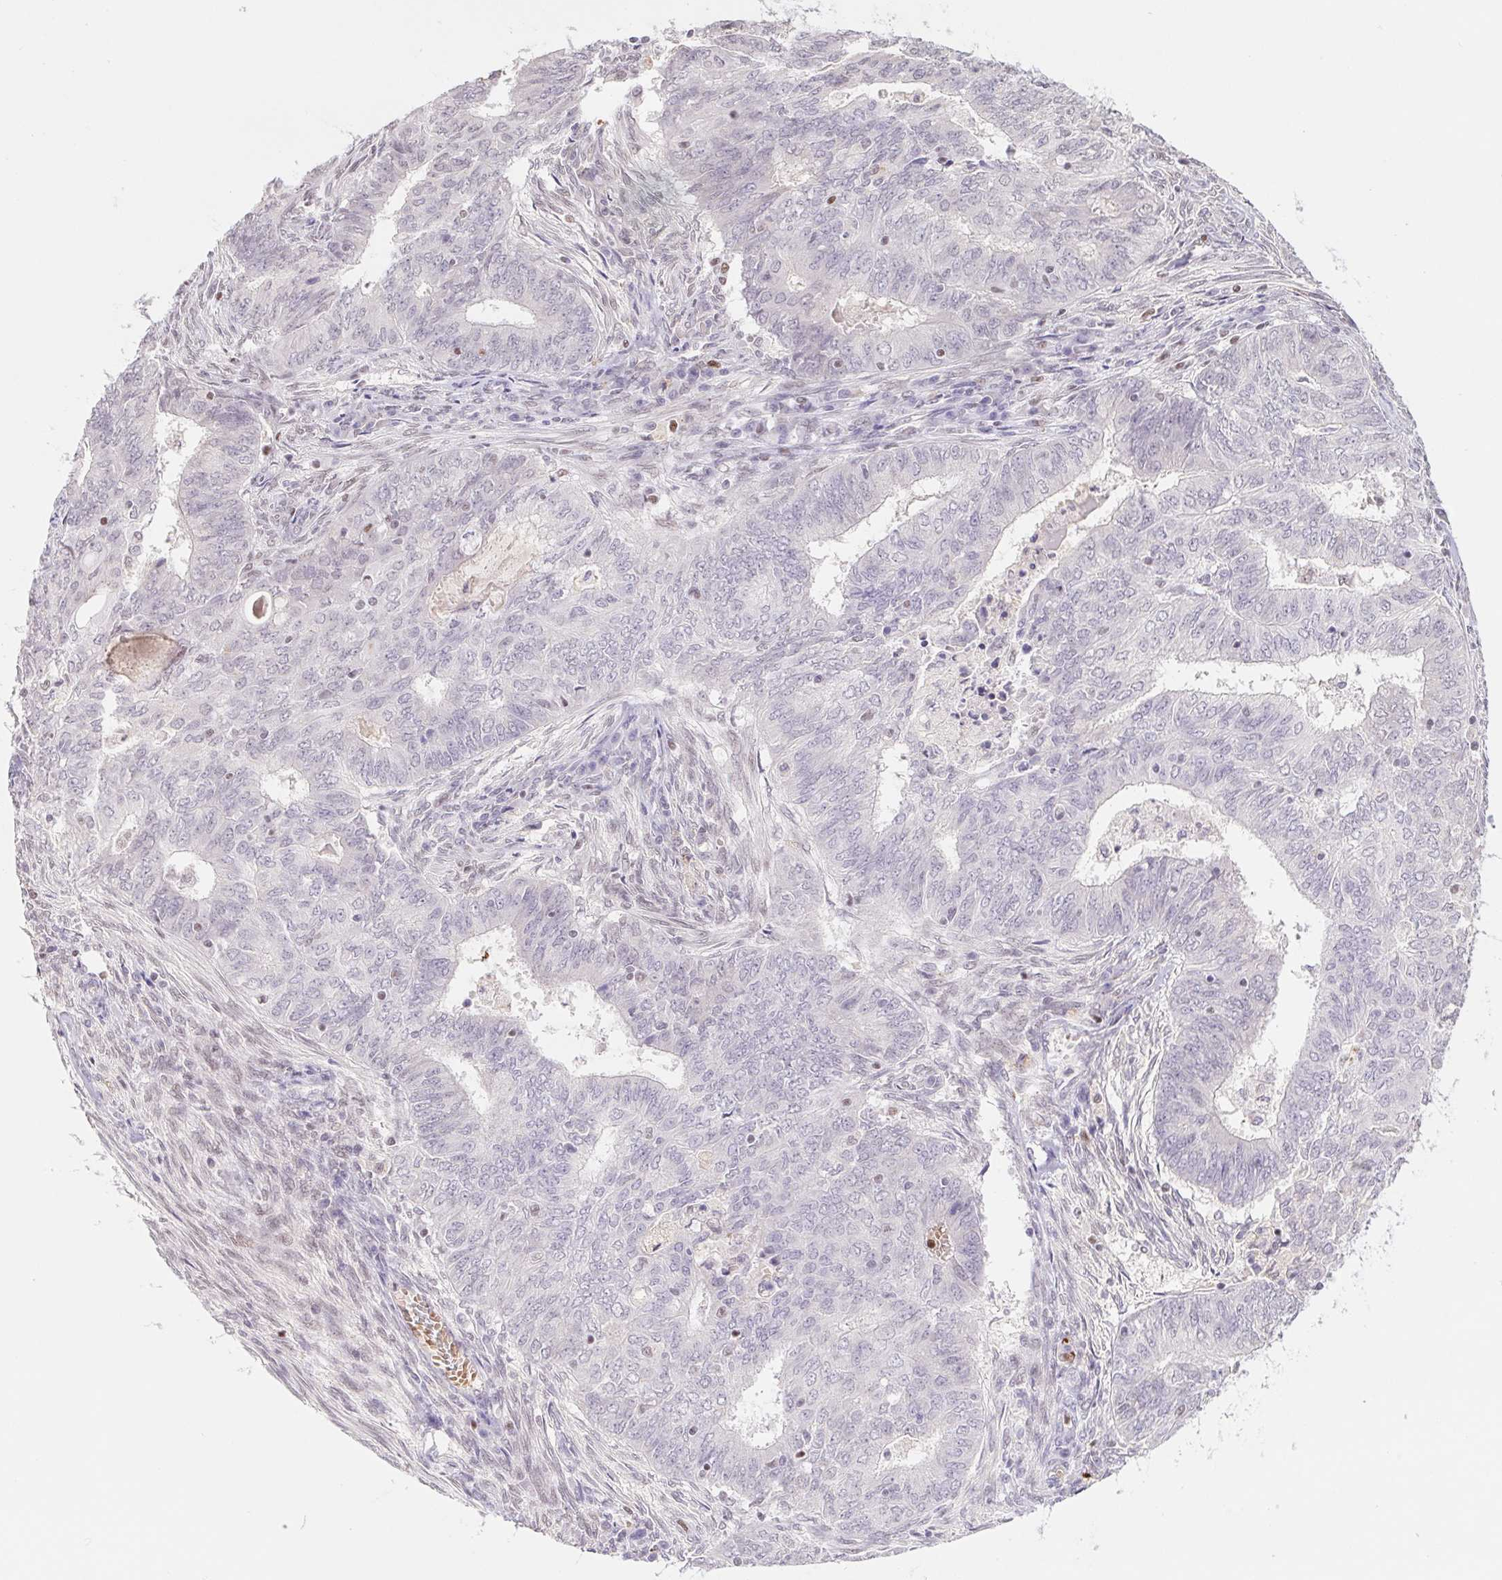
{"staining": {"intensity": "negative", "quantity": "none", "location": "none"}, "tissue": "endometrial cancer", "cell_type": "Tumor cells", "image_type": "cancer", "snomed": [{"axis": "morphology", "description": "Adenocarcinoma, NOS"}, {"axis": "topography", "description": "Endometrium"}], "caption": "This photomicrograph is of endometrial cancer stained with immunohistochemistry to label a protein in brown with the nuclei are counter-stained blue. There is no expression in tumor cells.", "gene": "TRERF1", "patient": {"sex": "female", "age": 62}}